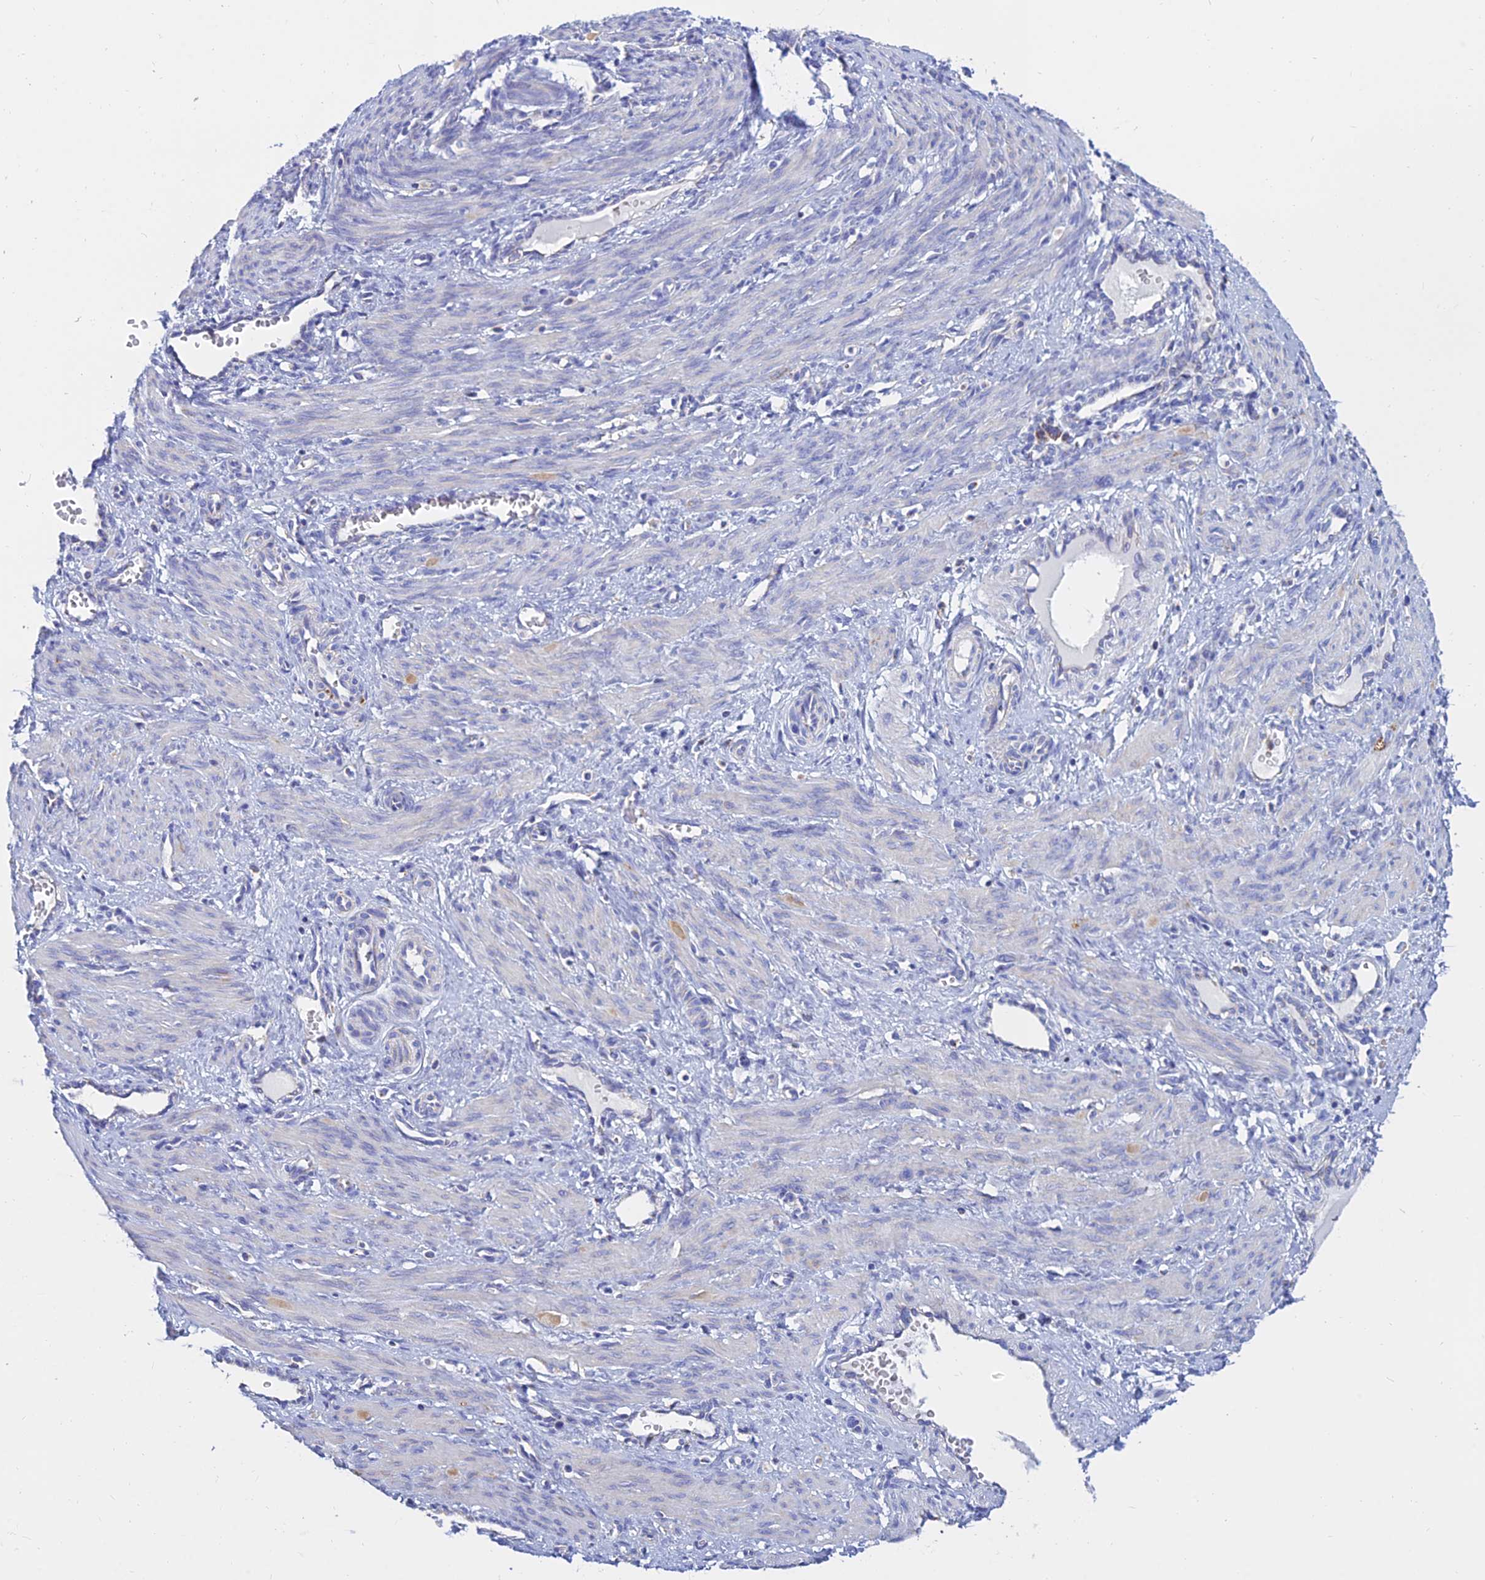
{"staining": {"intensity": "negative", "quantity": "none", "location": "none"}, "tissue": "smooth muscle", "cell_type": "Smooth muscle cells", "image_type": "normal", "snomed": [{"axis": "morphology", "description": "Normal tissue, NOS"}, {"axis": "topography", "description": "Endometrium"}], "caption": "IHC of unremarkable smooth muscle shows no staining in smooth muscle cells.", "gene": "MGST1", "patient": {"sex": "female", "age": 33}}